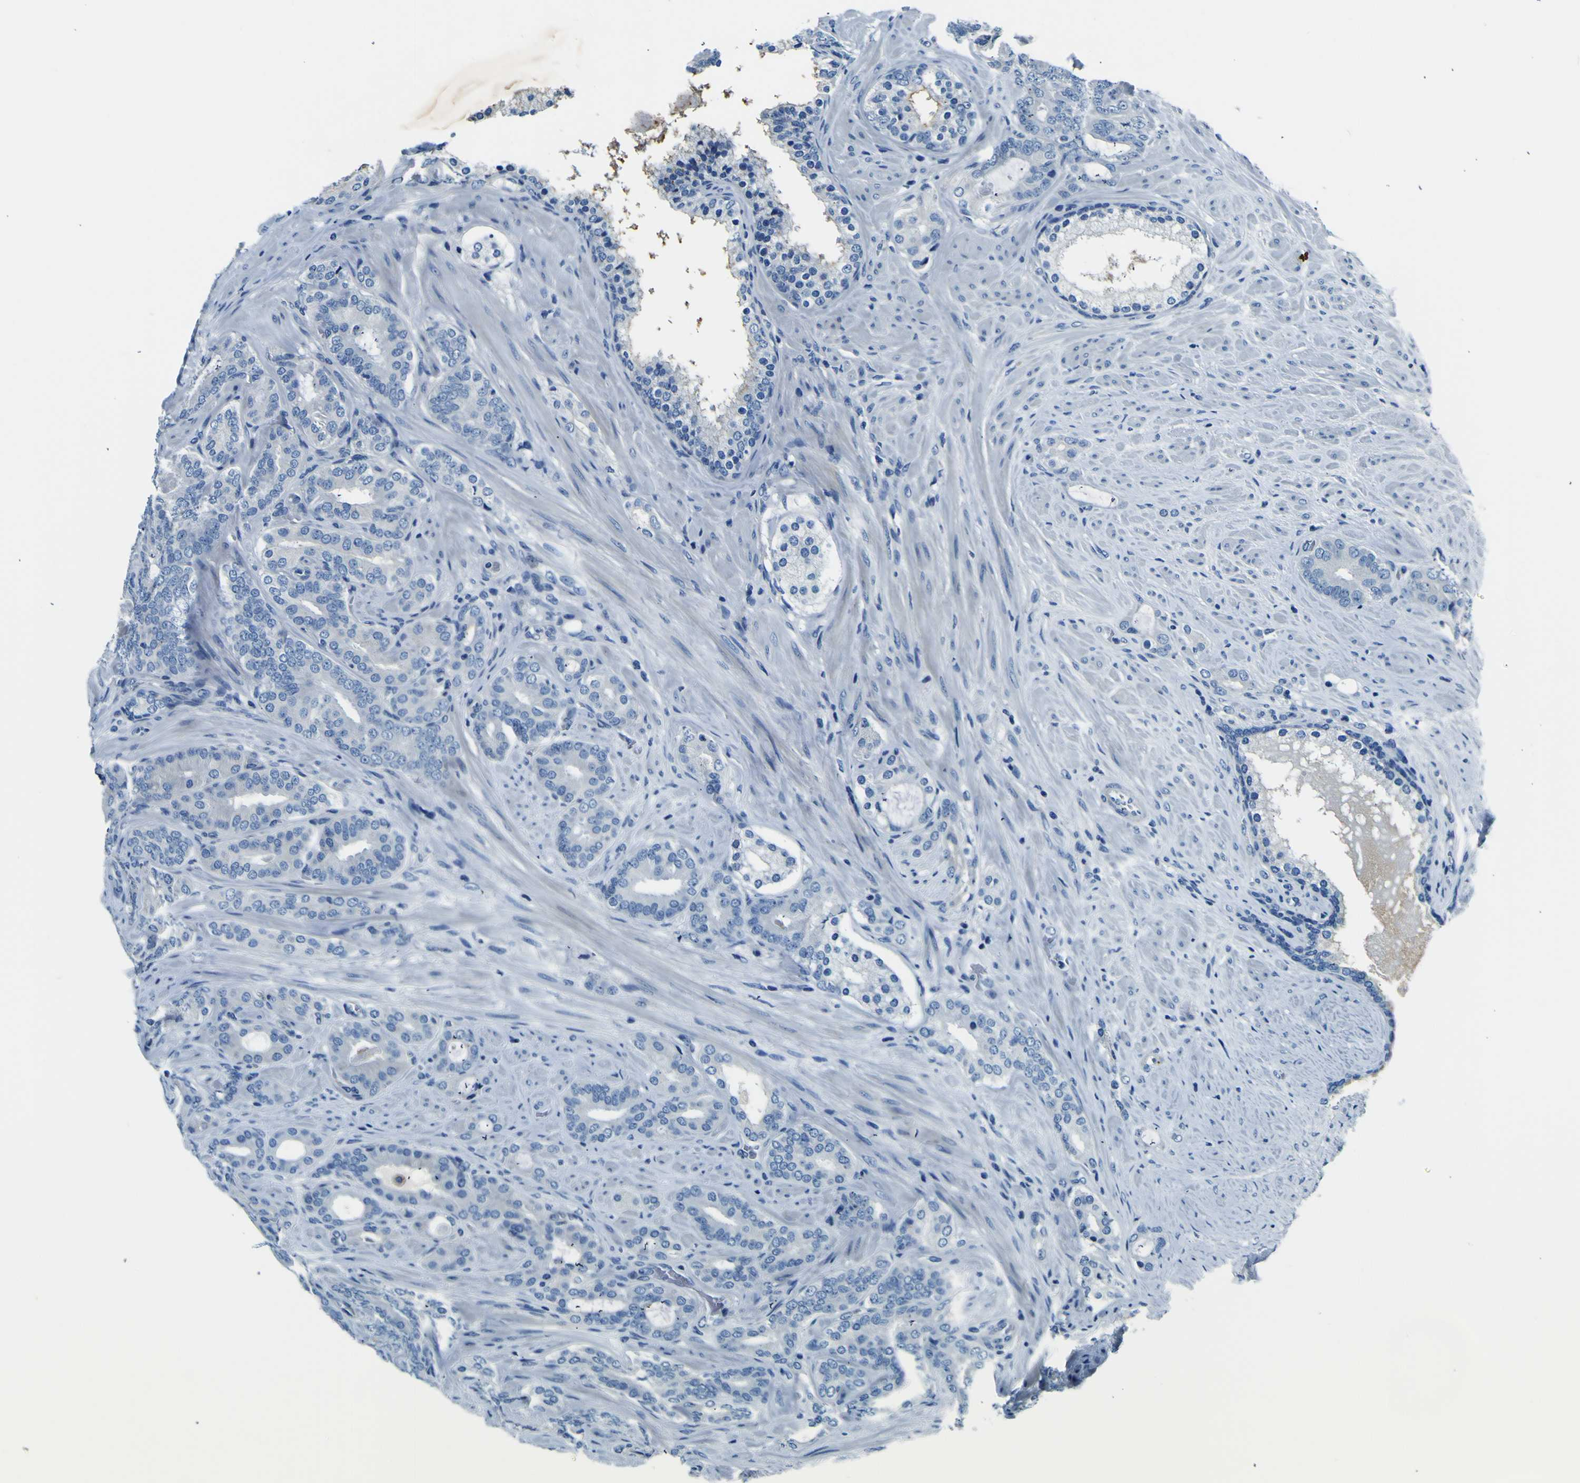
{"staining": {"intensity": "negative", "quantity": "none", "location": "none"}, "tissue": "prostate cancer", "cell_type": "Tumor cells", "image_type": "cancer", "snomed": [{"axis": "morphology", "description": "Adenocarcinoma, Low grade"}, {"axis": "topography", "description": "Prostate"}], "caption": "The immunohistochemistry image has no significant positivity in tumor cells of prostate low-grade adenocarcinoma tissue.", "gene": "ADGRA2", "patient": {"sex": "male", "age": 63}}